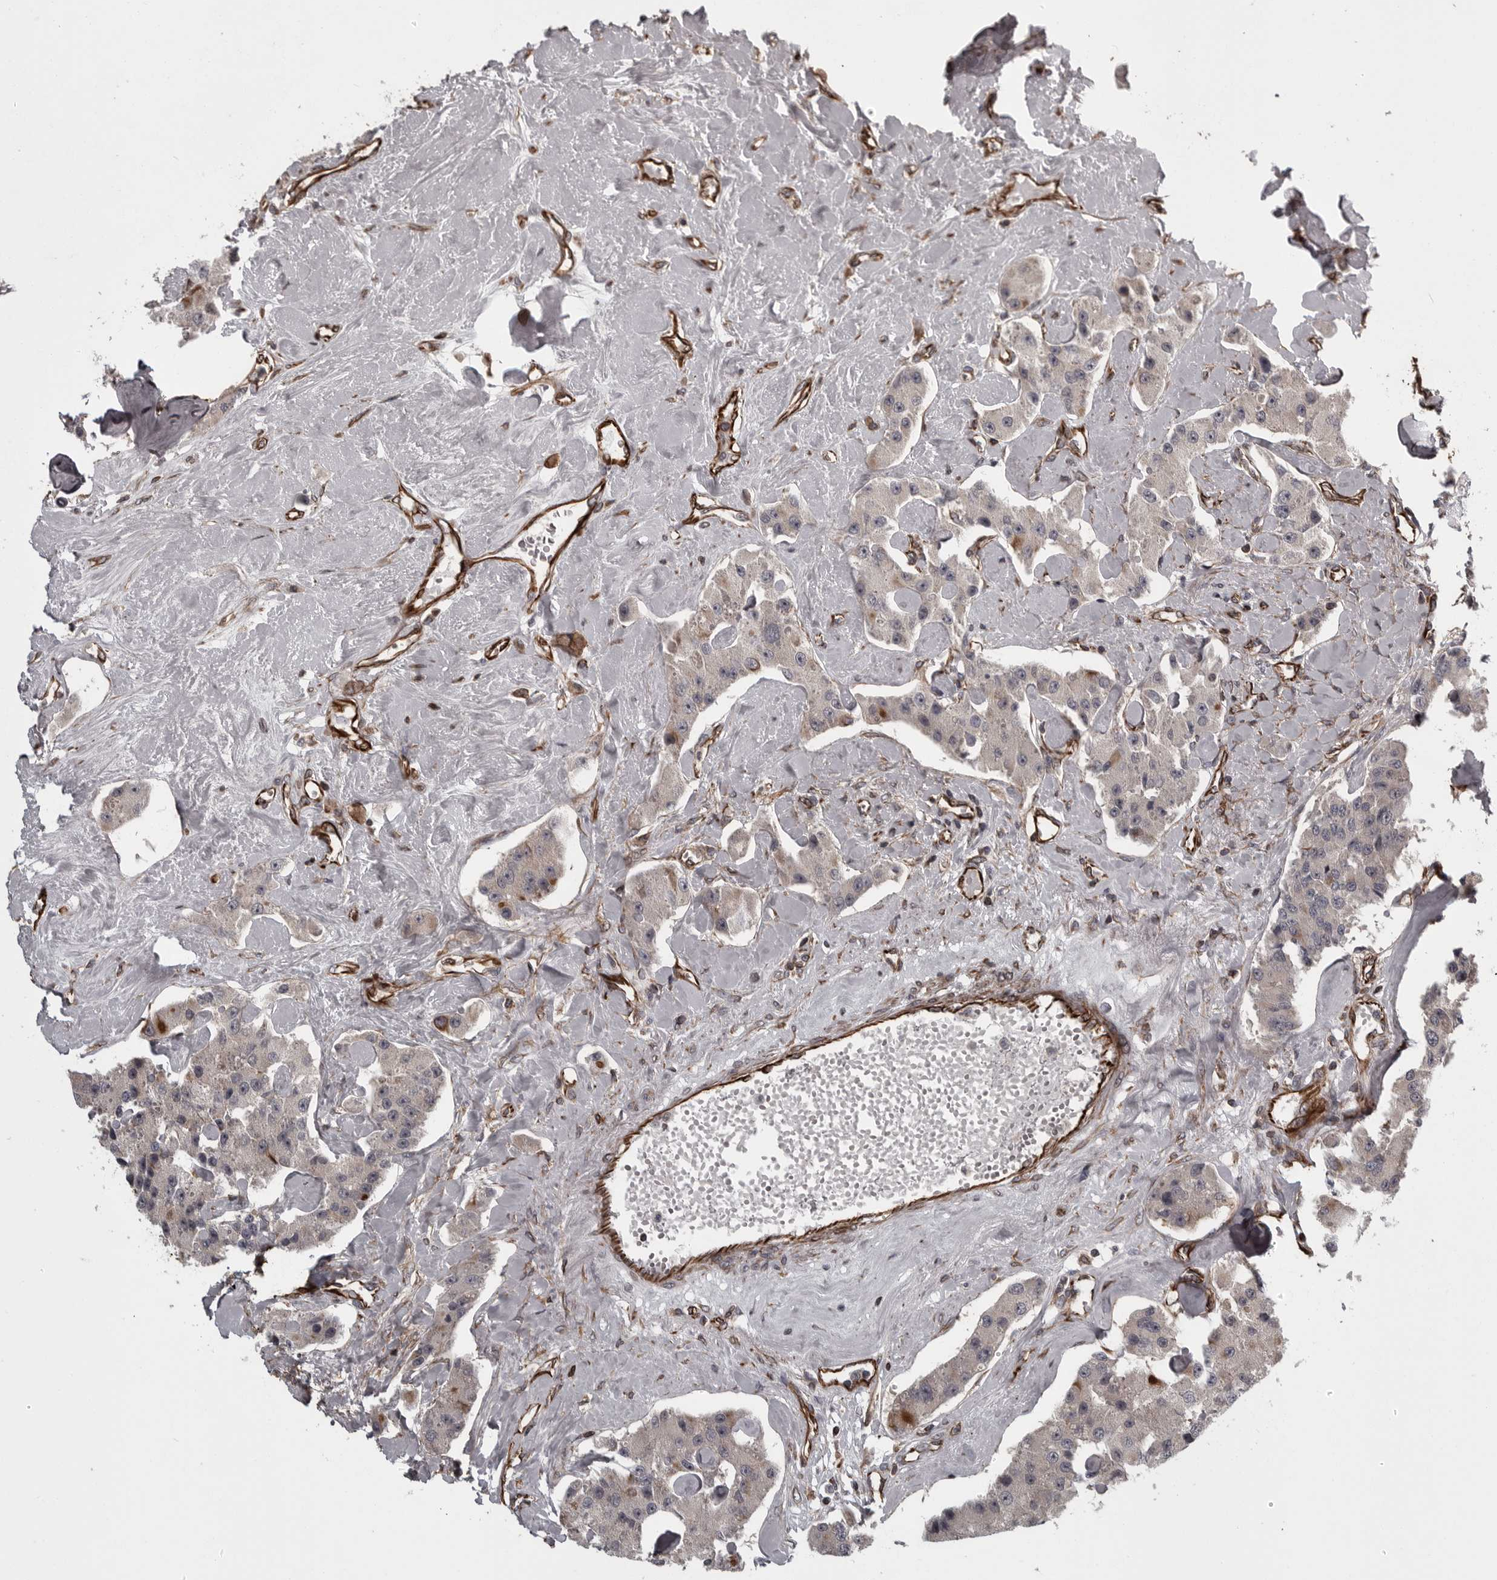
{"staining": {"intensity": "negative", "quantity": "none", "location": "none"}, "tissue": "carcinoid", "cell_type": "Tumor cells", "image_type": "cancer", "snomed": [{"axis": "morphology", "description": "Carcinoid, malignant, NOS"}, {"axis": "topography", "description": "Pancreas"}], "caption": "IHC histopathology image of neoplastic tissue: malignant carcinoid stained with DAB (3,3'-diaminobenzidine) demonstrates no significant protein positivity in tumor cells. (DAB IHC visualized using brightfield microscopy, high magnification).", "gene": "FAAP100", "patient": {"sex": "male", "age": 41}}